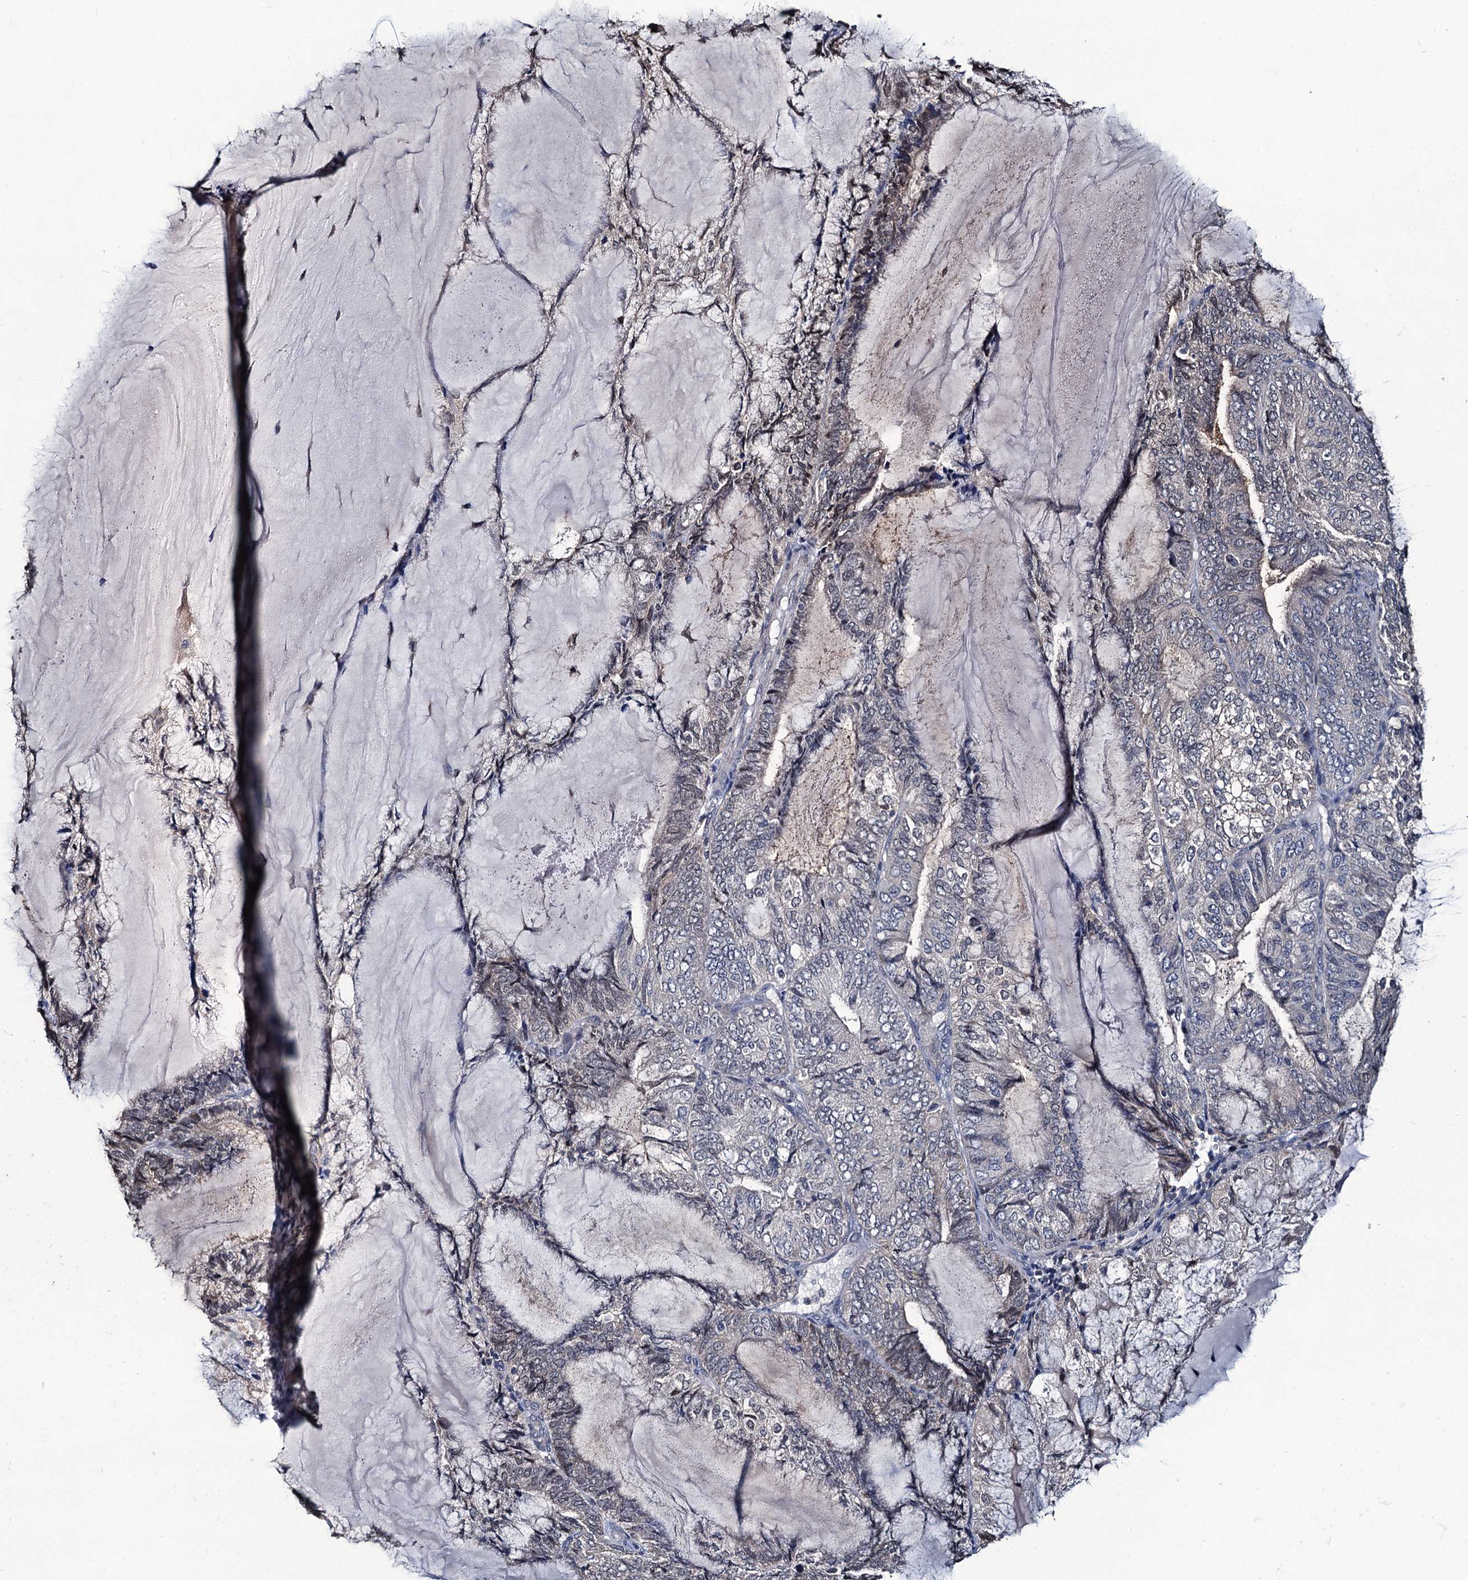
{"staining": {"intensity": "weak", "quantity": "<25%", "location": "cytoplasmic/membranous"}, "tissue": "endometrial cancer", "cell_type": "Tumor cells", "image_type": "cancer", "snomed": [{"axis": "morphology", "description": "Adenocarcinoma, NOS"}, {"axis": "topography", "description": "Endometrium"}], "caption": "Adenocarcinoma (endometrial) was stained to show a protein in brown. There is no significant expression in tumor cells.", "gene": "RTKN2", "patient": {"sex": "female", "age": 81}}